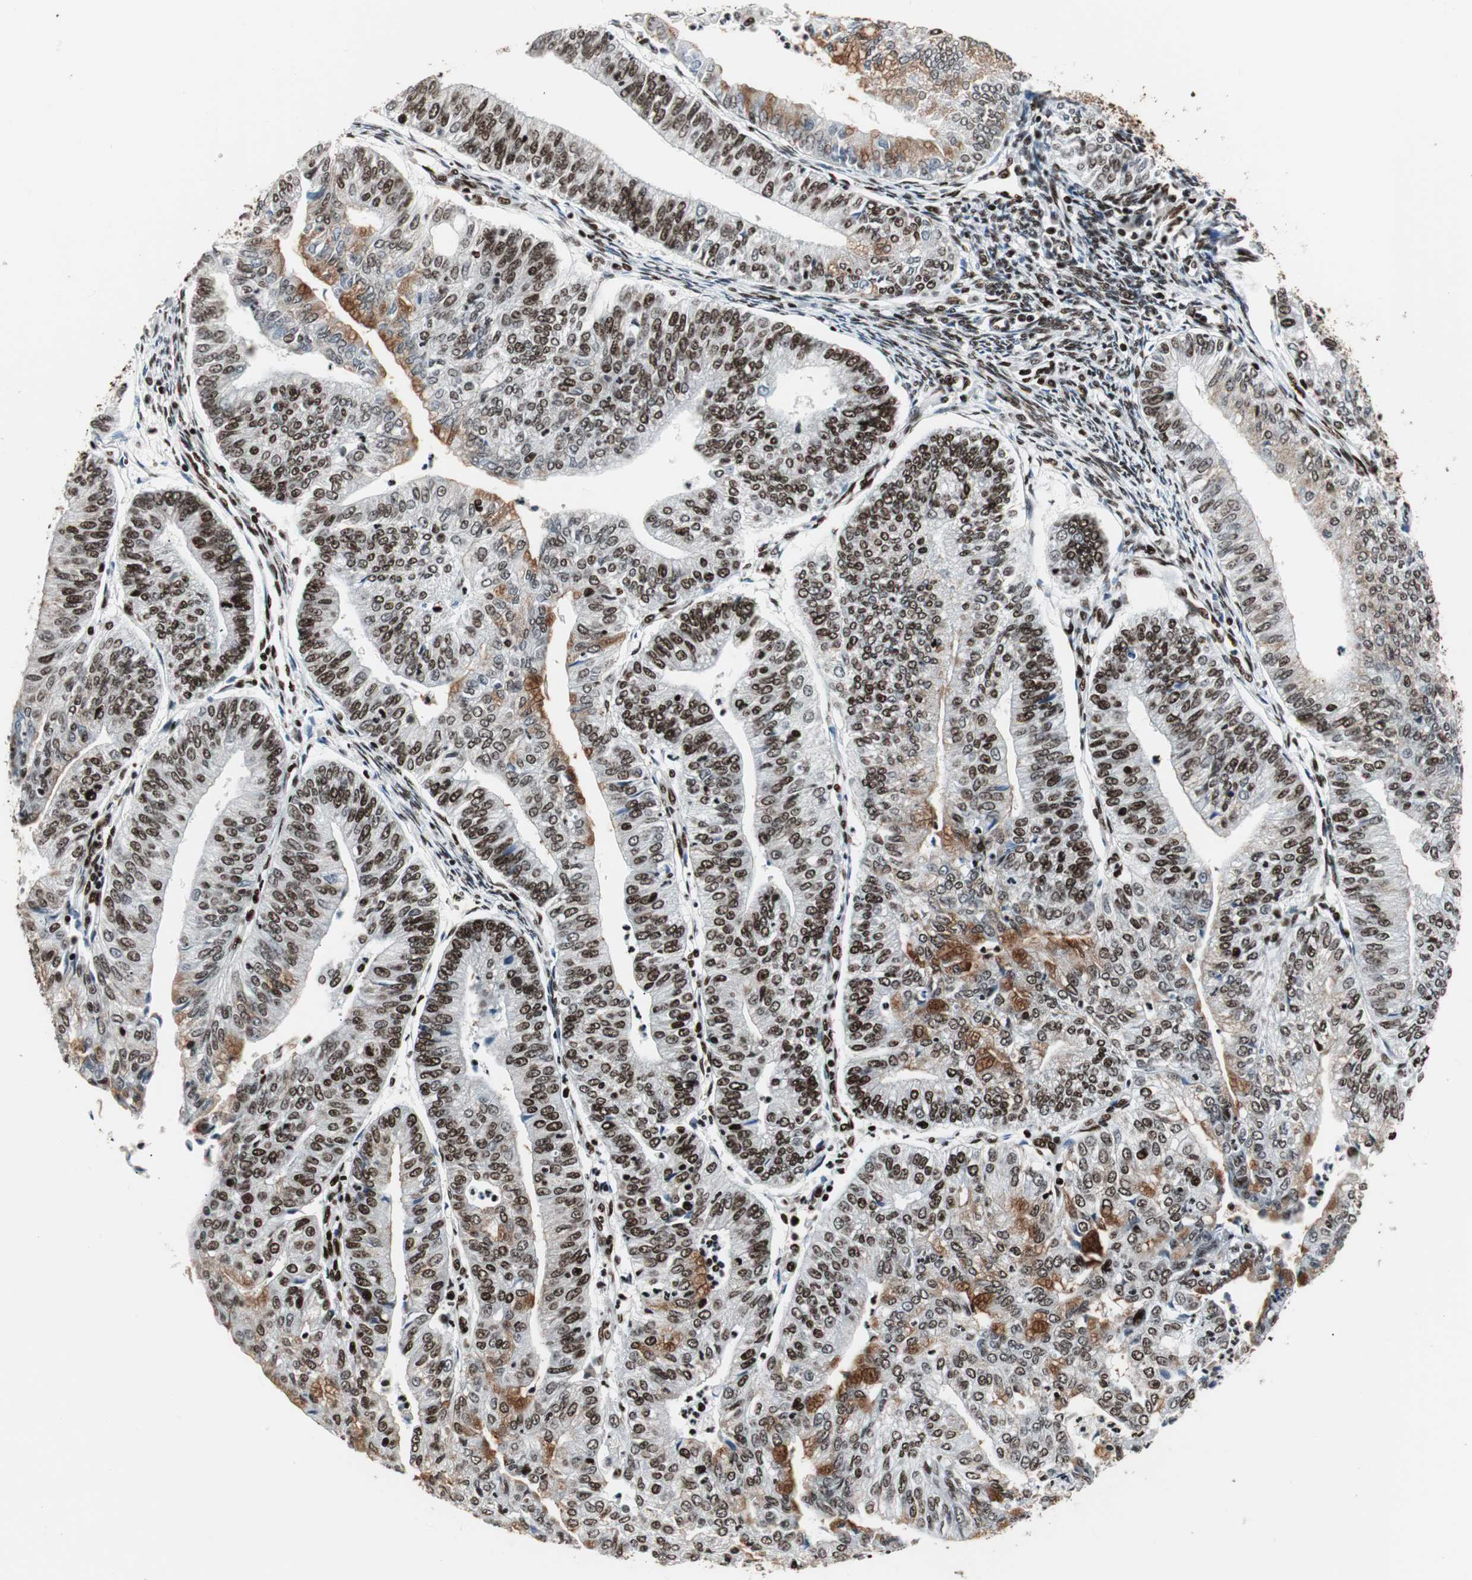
{"staining": {"intensity": "strong", "quantity": ">75%", "location": "nuclear"}, "tissue": "endometrial cancer", "cell_type": "Tumor cells", "image_type": "cancer", "snomed": [{"axis": "morphology", "description": "Adenocarcinoma, NOS"}, {"axis": "topography", "description": "Endometrium"}], "caption": "Human endometrial cancer stained with a brown dye shows strong nuclear positive staining in approximately >75% of tumor cells.", "gene": "MTA2", "patient": {"sex": "female", "age": 59}}